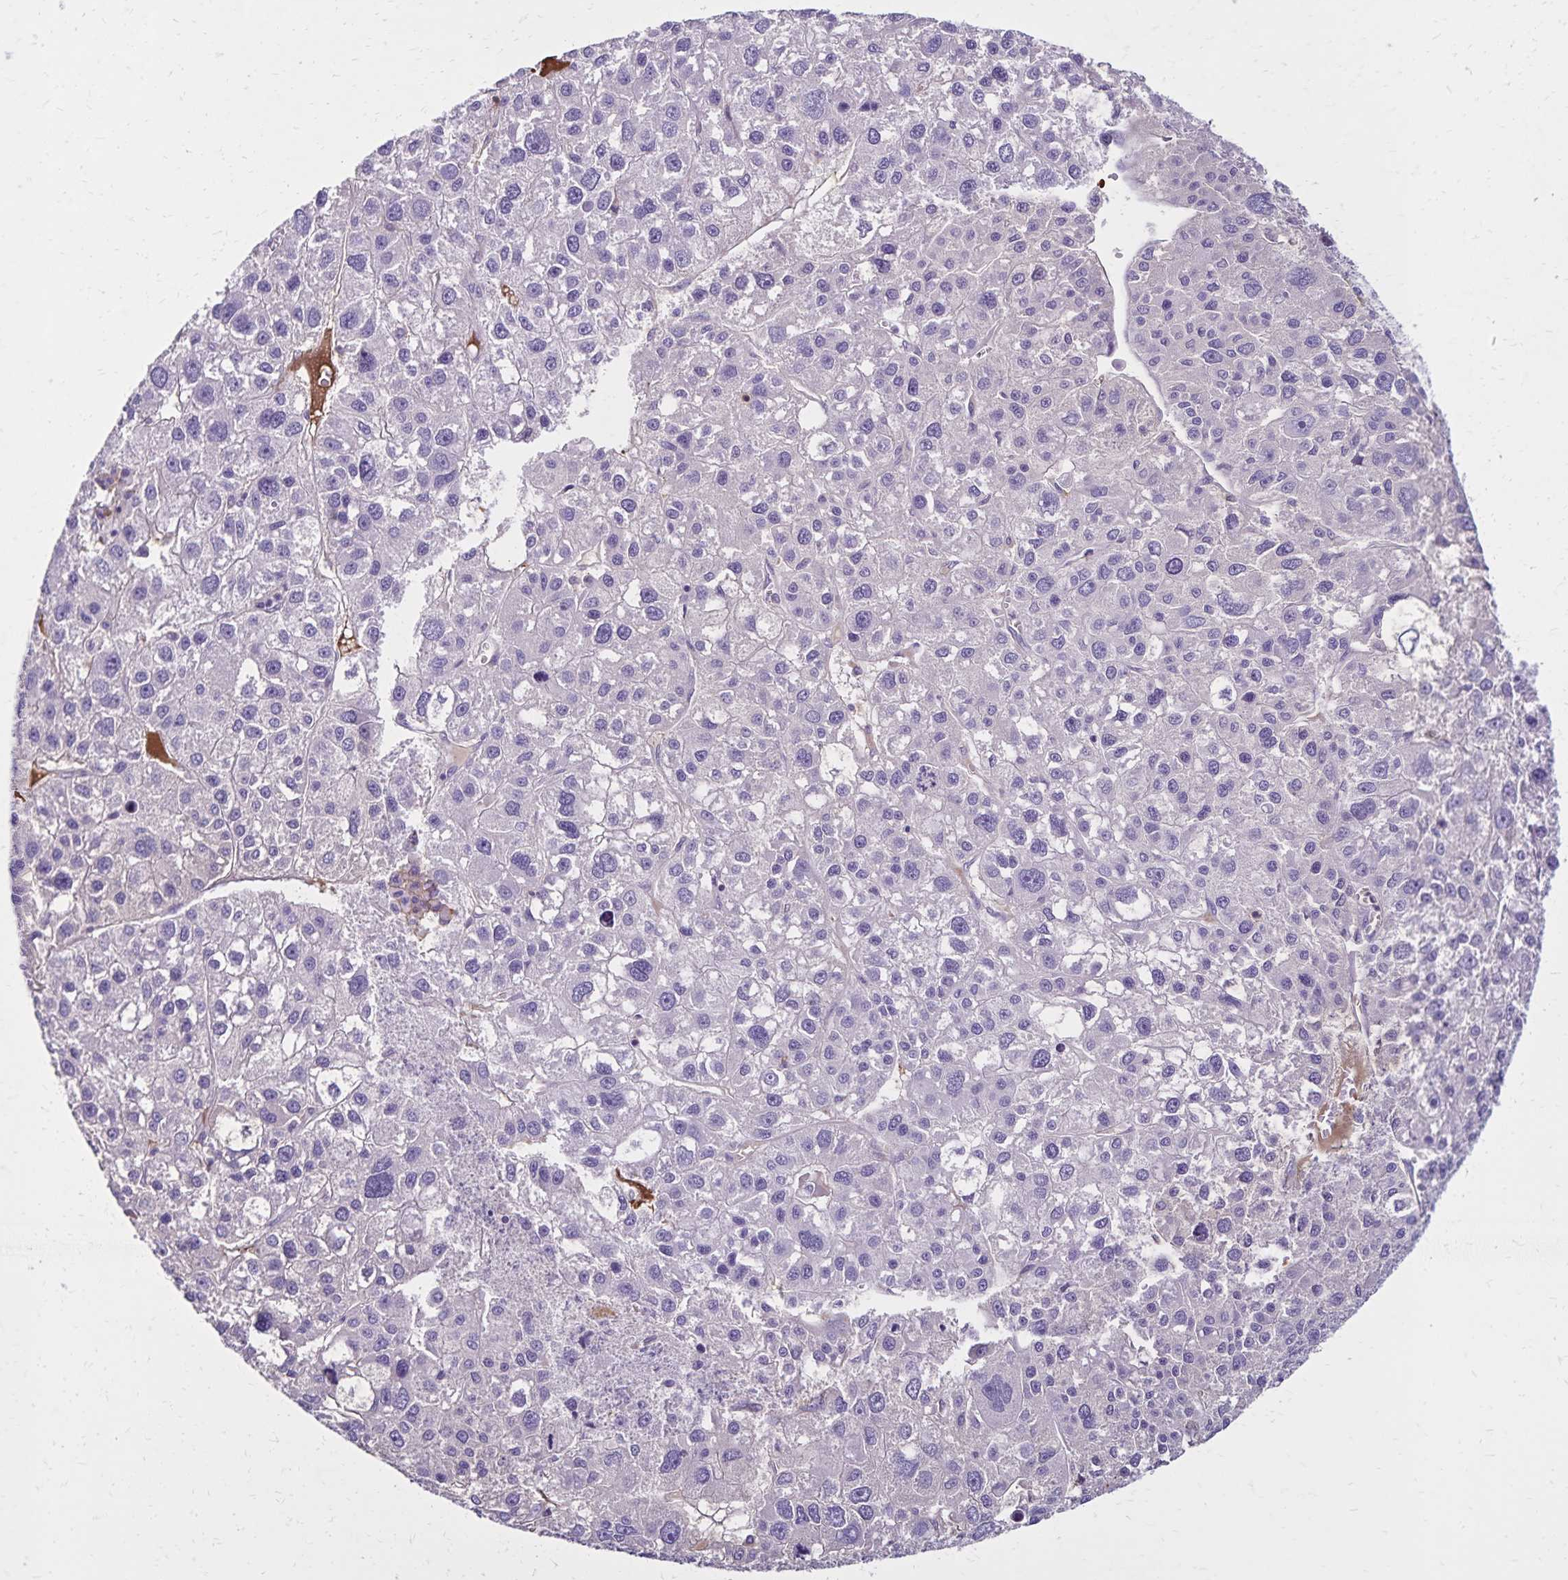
{"staining": {"intensity": "negative", "quantity": "none", "location": "none"}, "tissue": "liver cancer", "cell_type": "Tumor cells", "image_type": "cancer", "snomed": [{"axis": "morphology", "description": "Carcinoma, Hepatocellular, NOS"}, {"axis": "topography", "description": "Liver"}], "caption": "Immunohistochemistry image of neoplastic tissue: human liver cancer (hepatocellular carcinoma) stained with DAB demonstrates no significant protein staining in tumor cells.", "gene": "CD27", "patient": {"sex": "male", "age": 73}}